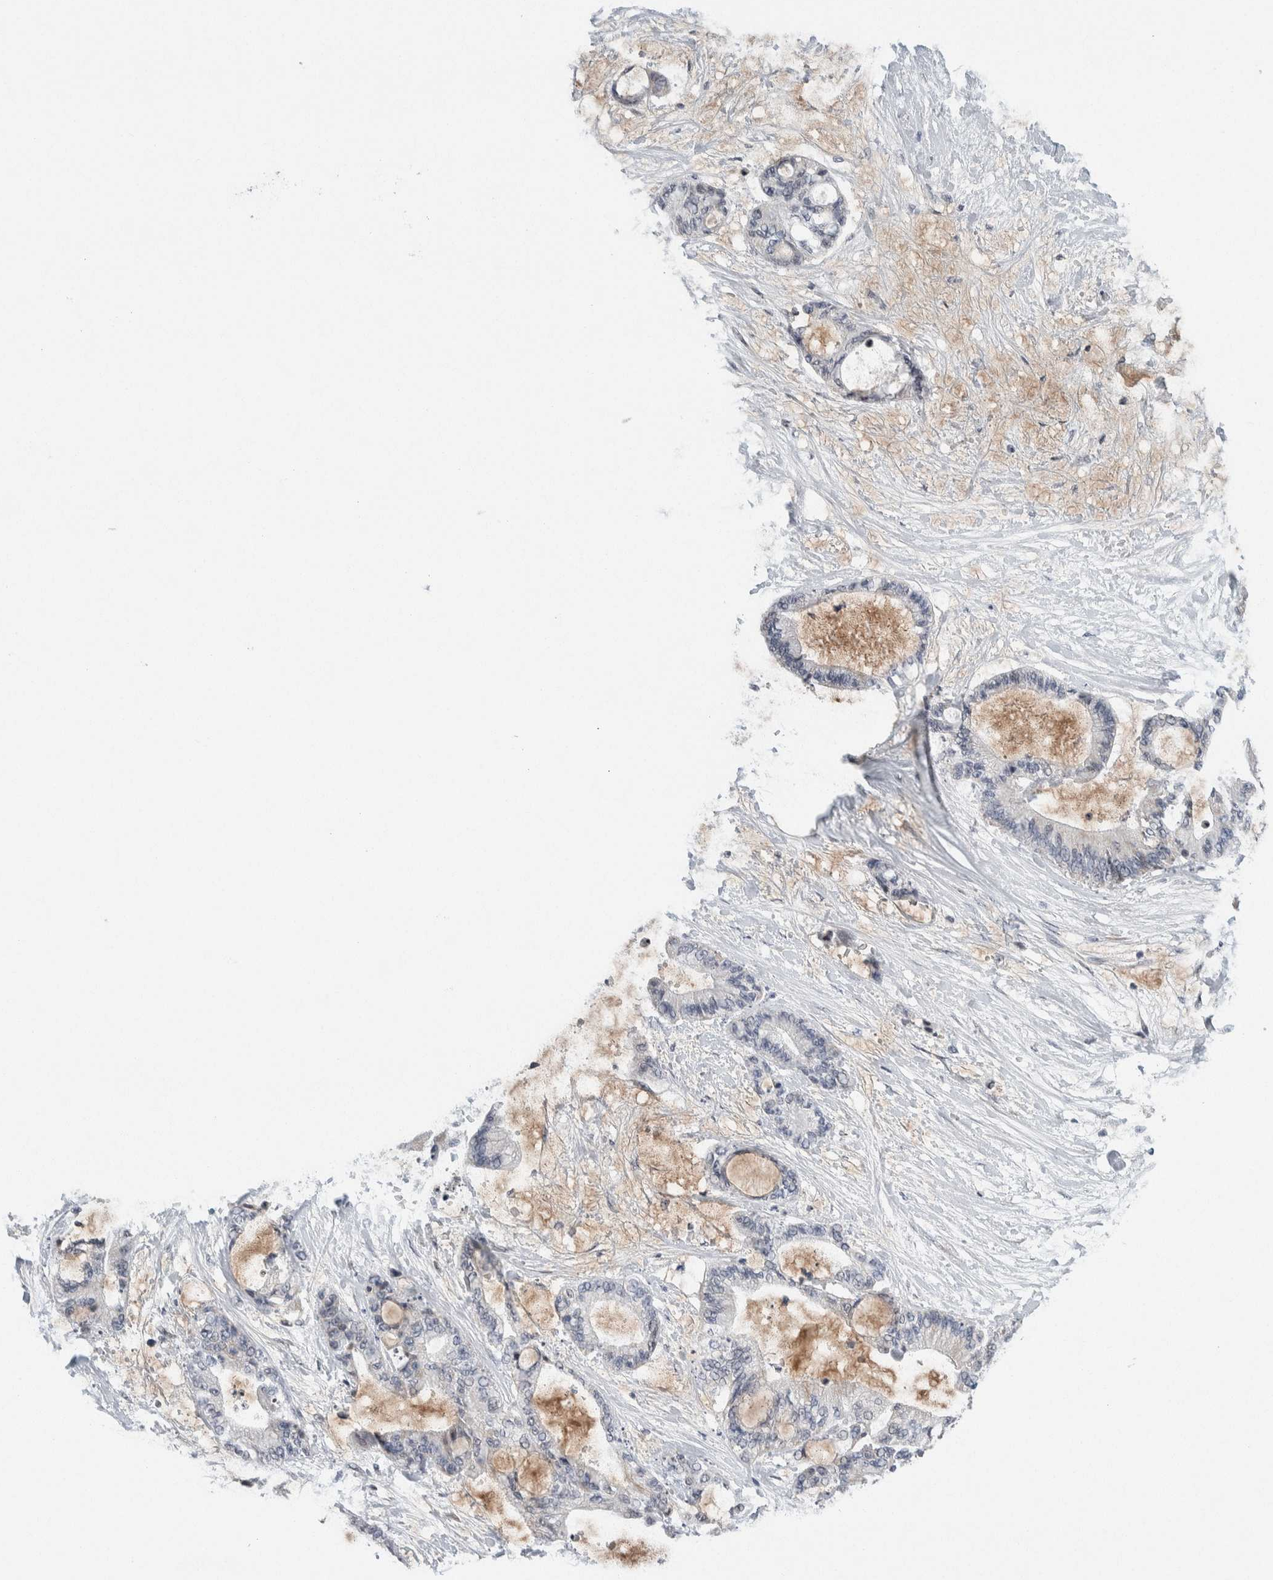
{"staining": {"intensity": "negative", "quantity": "none", "location": "none"}, "tissue": "liver cancer", "cell_type": "Tumor cells", "image_type": "cancer", "snomed": [{"axis": "morphology", "description": "Cholangiocarcinoma"}, {"axis": "topography", "description": "Liver"}], "caption": "There is no significant positivity in tumor cells of liver cancer (cholangiocarcinoma). (Immunohistochemistry, brightfield microscopy, high magnification).", "gene": "NEUROD1", "patient": {"sex": "female", "age": 73}}